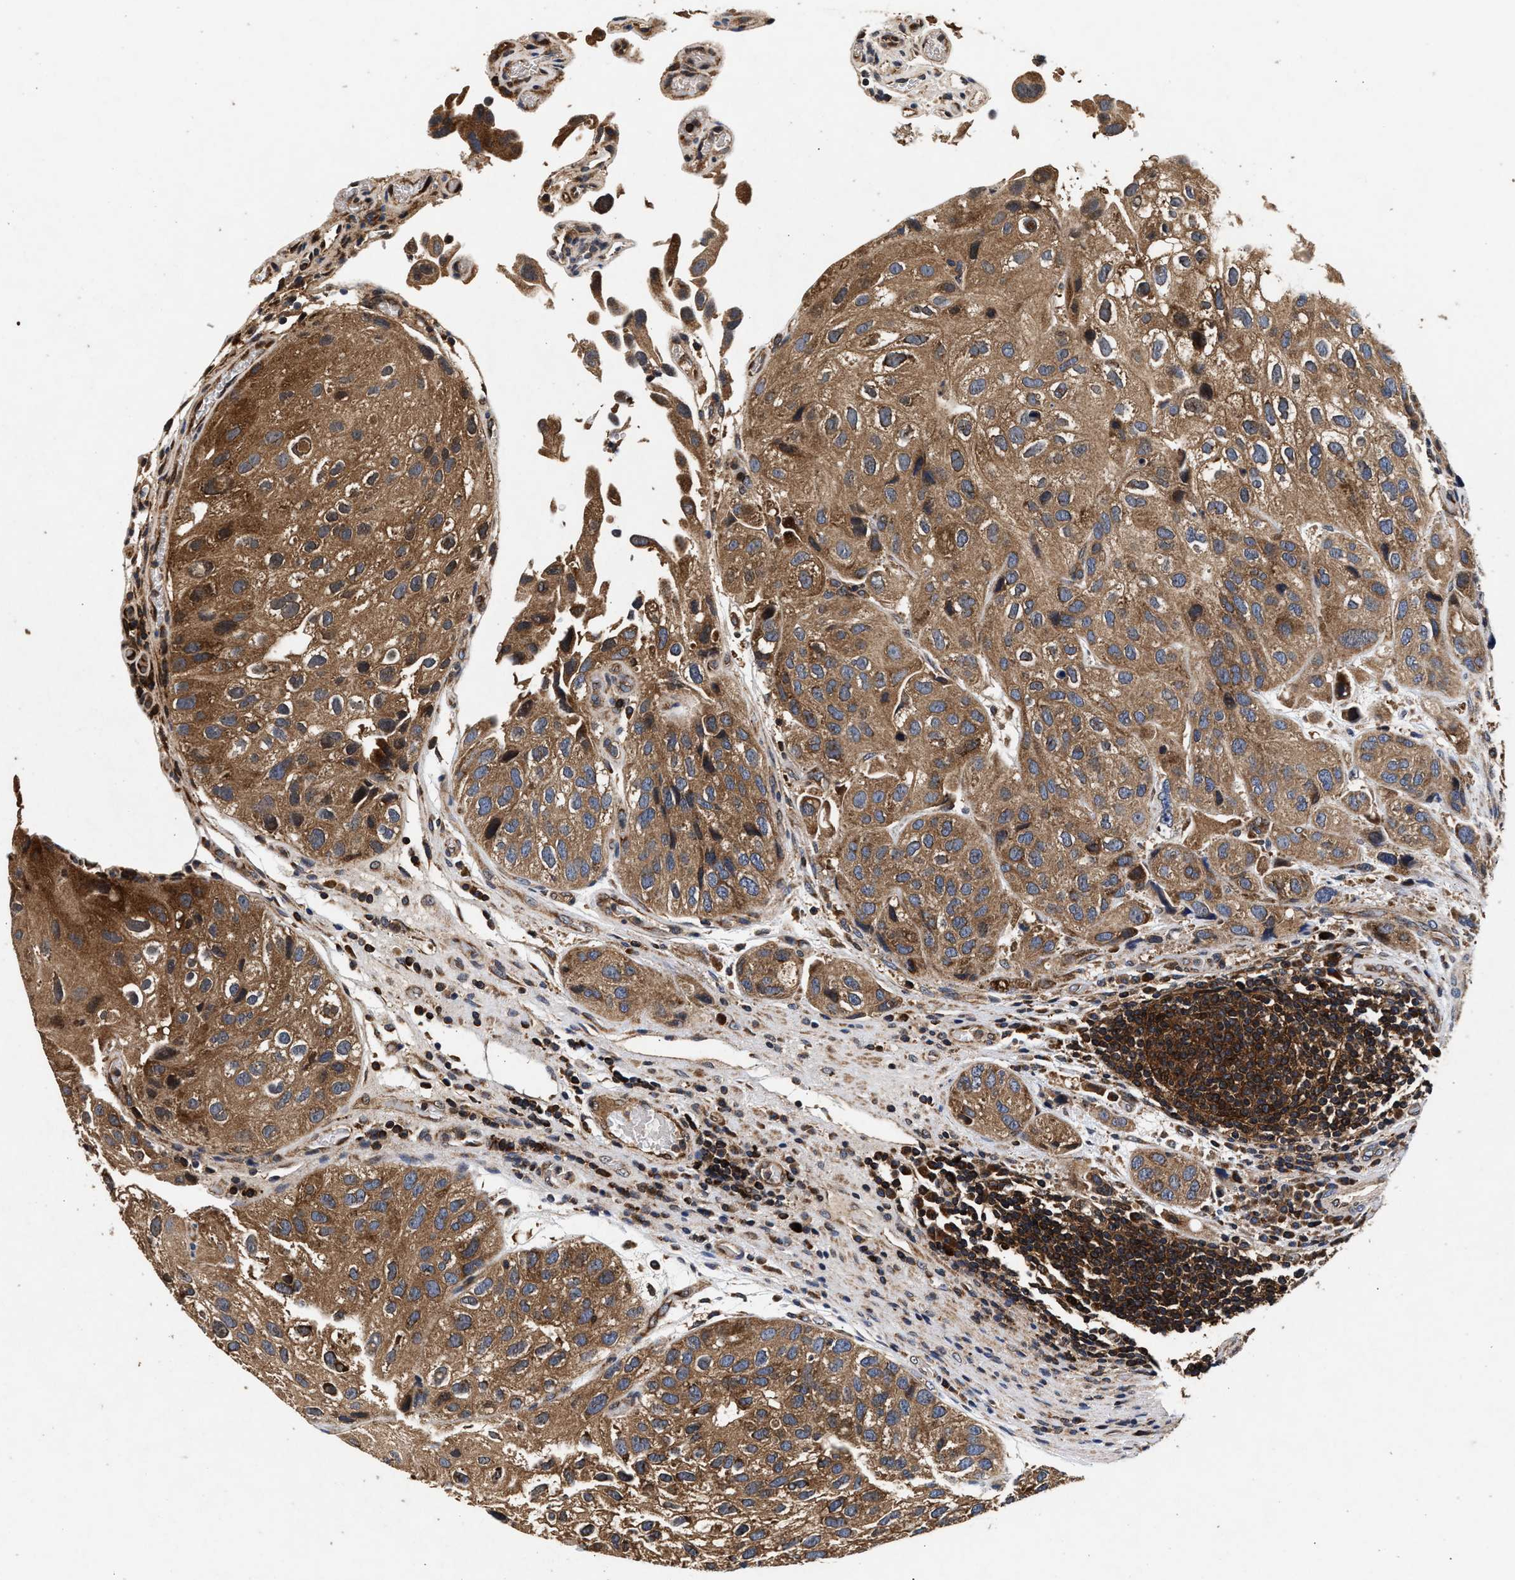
{"staining": {"intensity": "moderate", "quantity": ">75%", "location": "cytoplasmic/membranous"}, "tissue": "urothelial cancer", "cell_type": "Tumor cells", "image_type": "cancer", "snomed": [{"axis": "morphology", "description": "Urothelial carcinoma, High grade"}, {"axis": "topography", "description": "Urinary bladder"}], "caption": "Immunohistochemistry of human urothelial cancer reveals medium levels of moderate cytoplasmic/membranous staining in approximately >75% of tumor cells.", "gene": "NFKB2", "patient": {"sex": "female", "age": 64}}